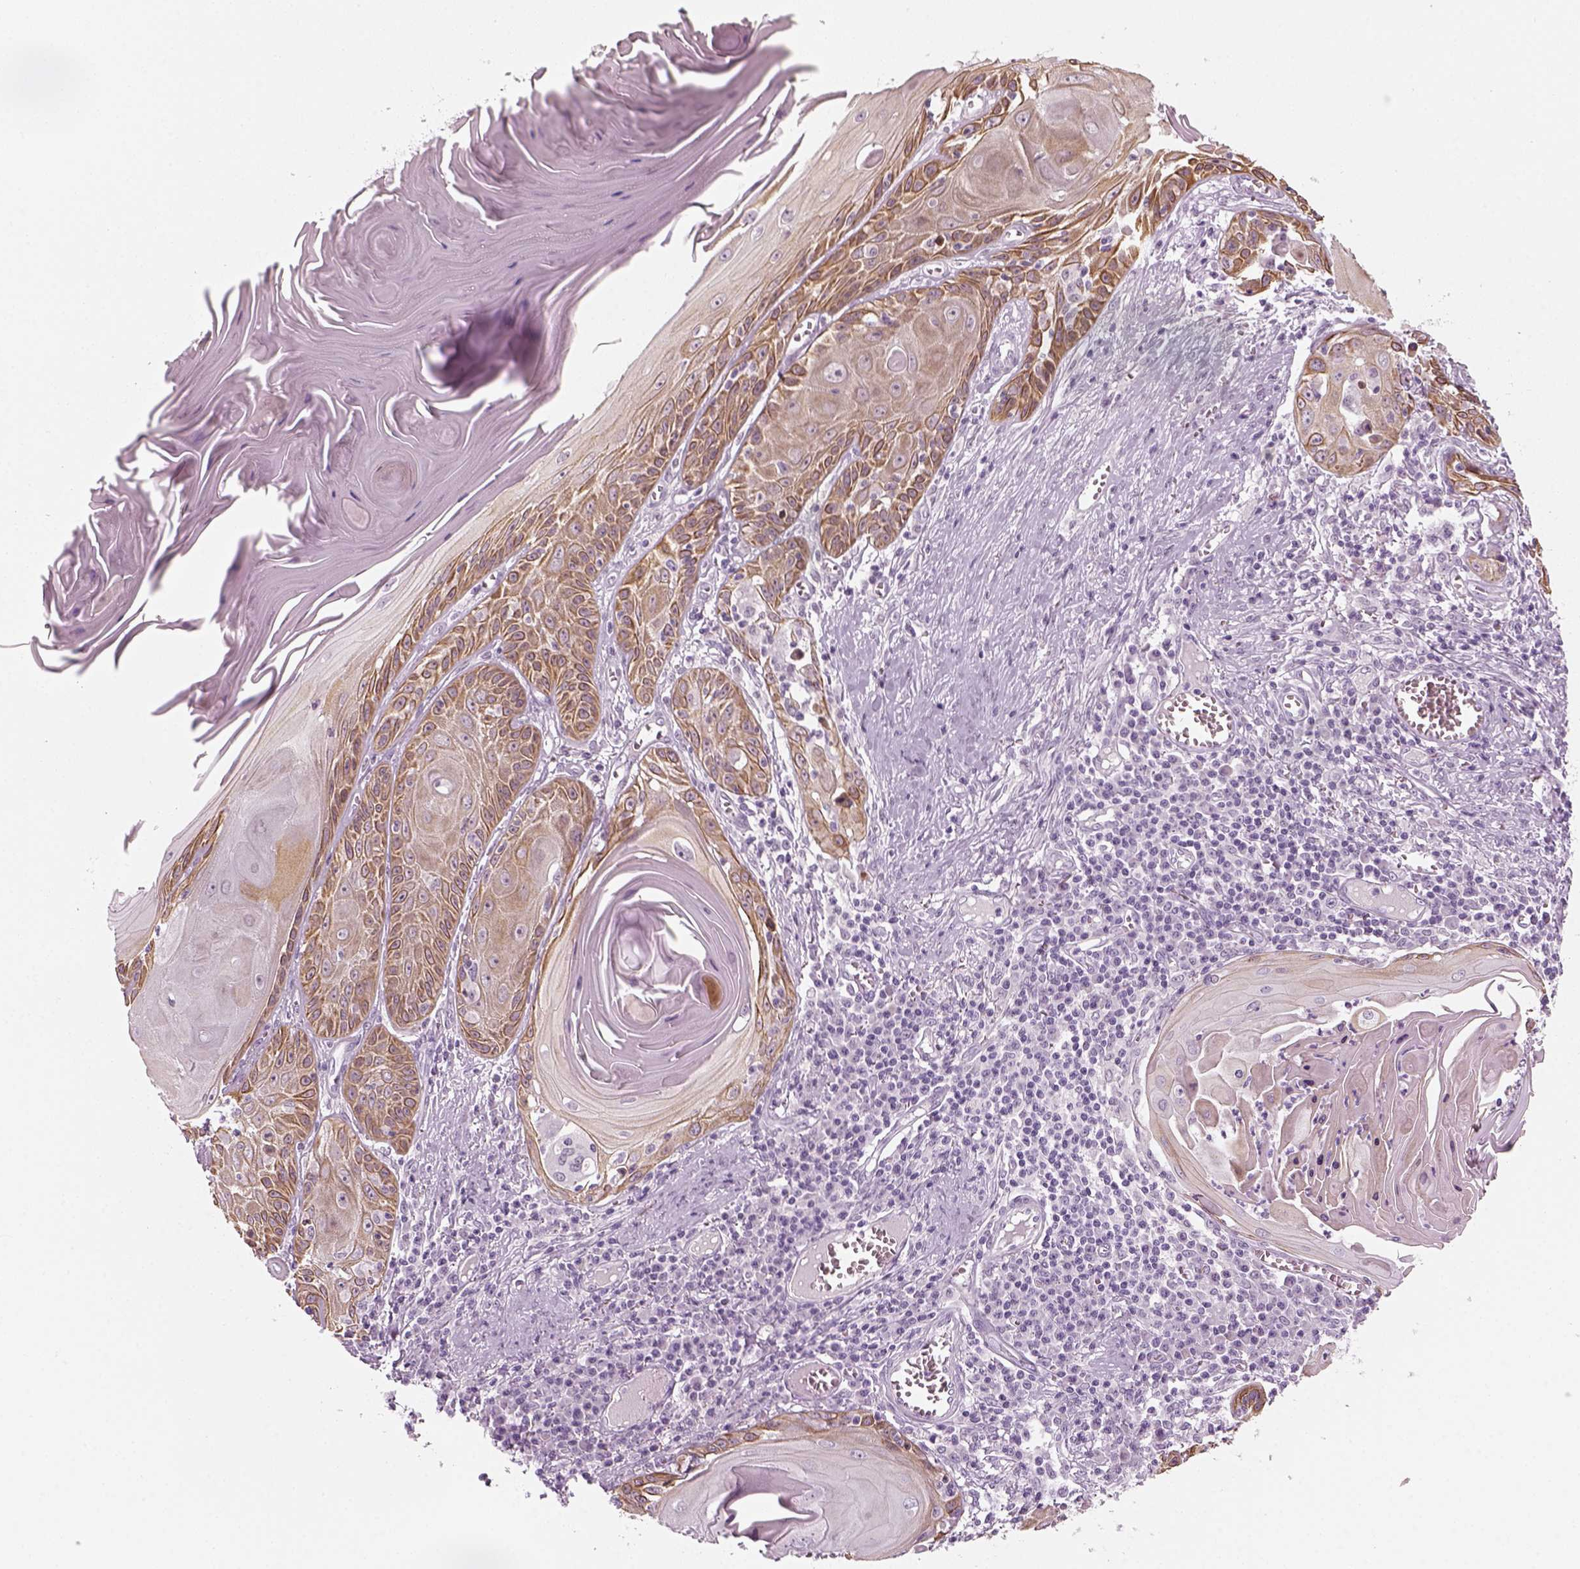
{"staining": {"intensity": "moderate", "quantity": "25%-75%", "location": "cytoplasmic/membranous"}, "tissue": "skin cancer", "cell_type": "Tumor cells", "image_type": "cancer", "snomed": [{"axis": "morphology", "description": "Squamous cell carcinoma, NOS"}, {"axis": "topography", "description": "Skin"}, {"axis": "topography", "description": "Vulva"}], "caption": "Tumor cells exhibit moderate cytoplasmic/membranous expression in approximately 25%-75% of cells in skin cancer (squamous cell carcinoma).", "gene": "KRT75", "patient": {"sex": "female", "age": 85}}